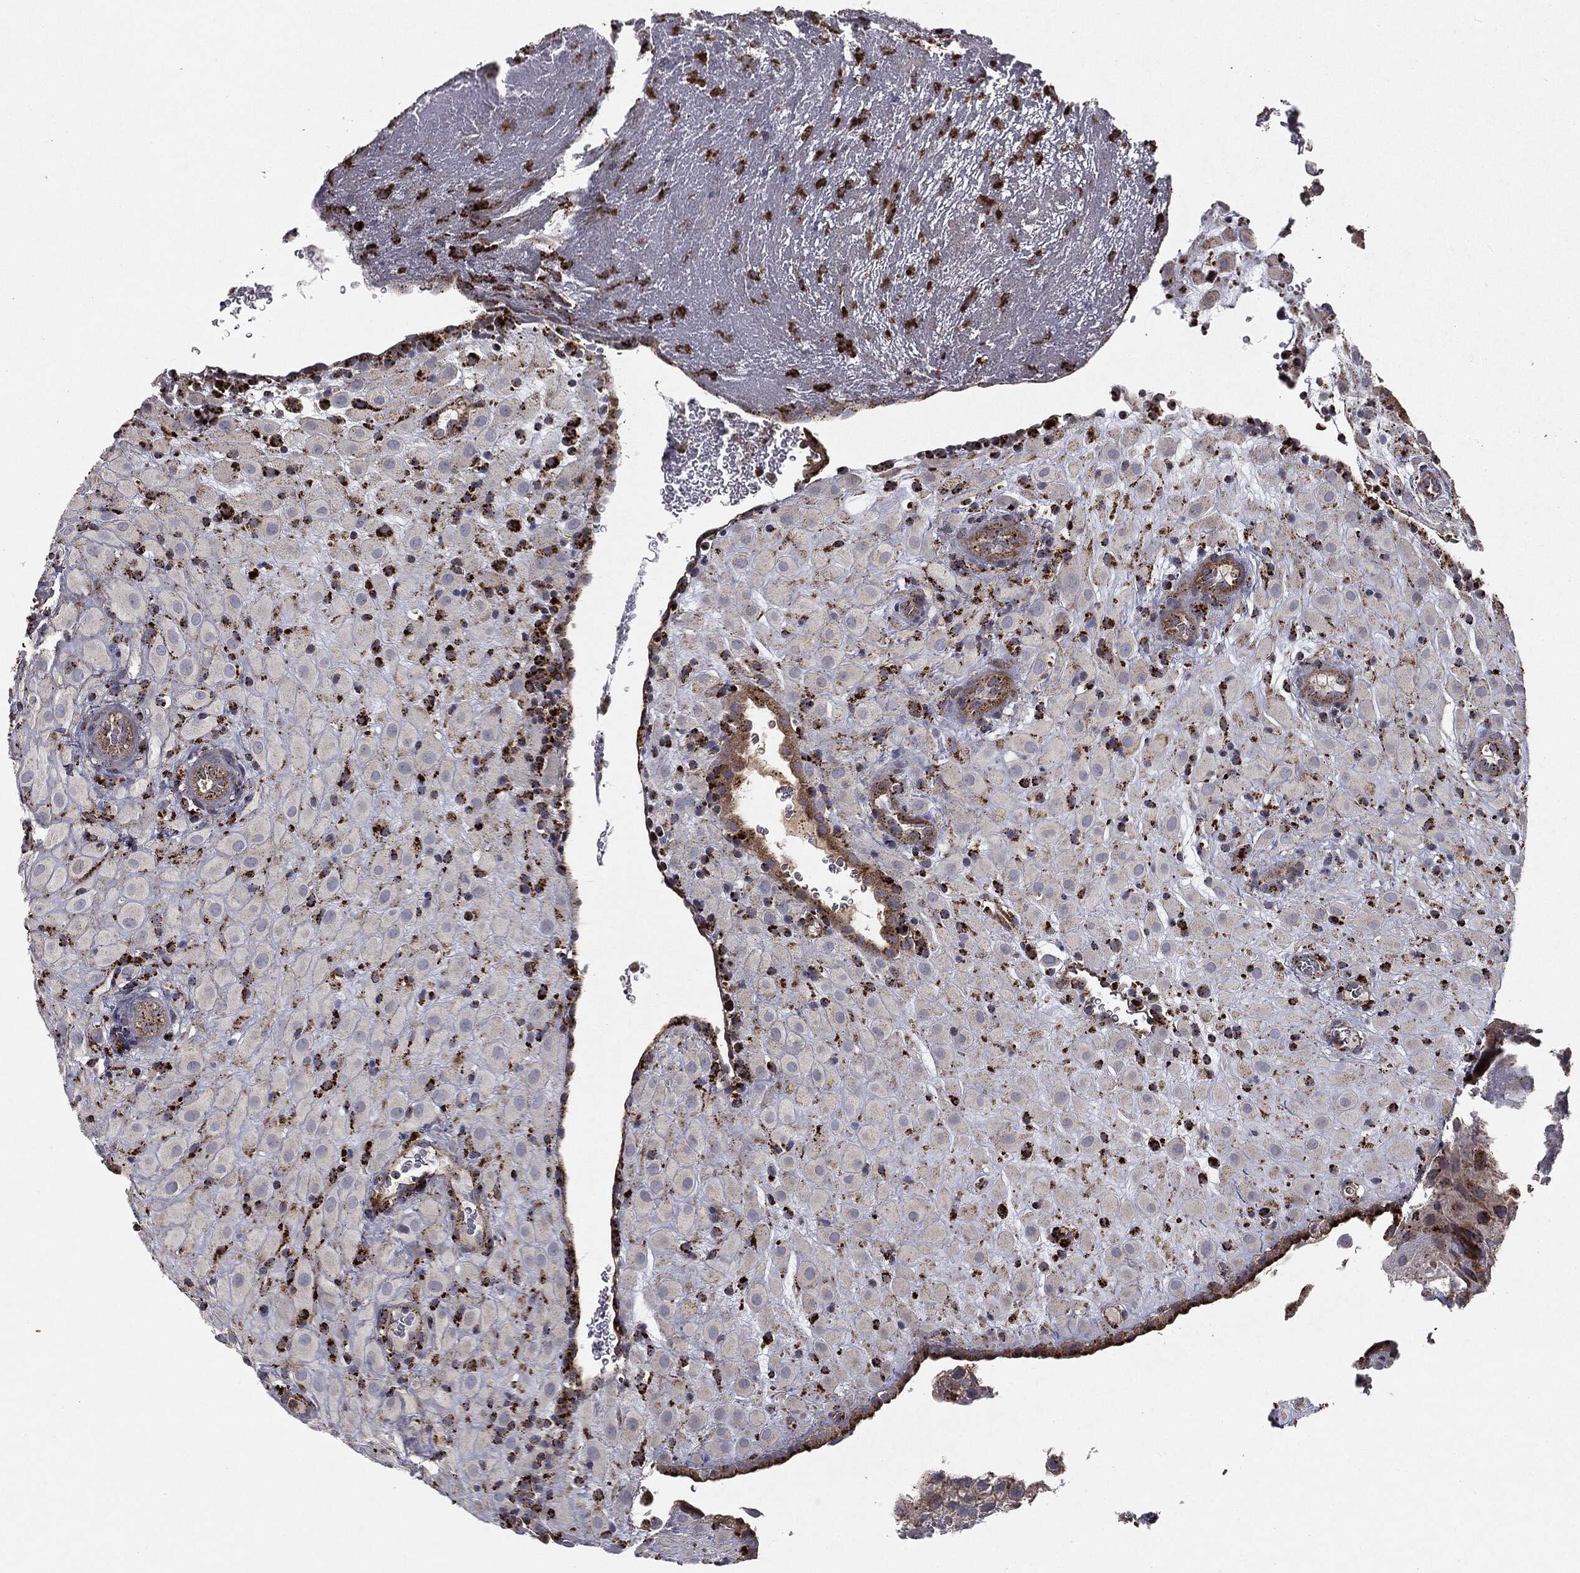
{"staining": {"intensity": "negative", "quantity": "none", "location": "none"}, "tissue": "placenta", "cell_type": "Decidual cells", "image_type": "normal", "snomed": [{"axis": "morphology", "description": "Normal tissue, NOS"}, {"axis": "topography", "description": "Placenta"}], "caption": "Immunohistochemical staining of benign placenta reveals no significant staining in decidual cells. (DAB (3,3'-diaminobenzidine) immunohistochemistry (IHC) with hematoxylin counter stain).", "gene": "CTSA", "patient": {"sex": "female", "age": 19}}